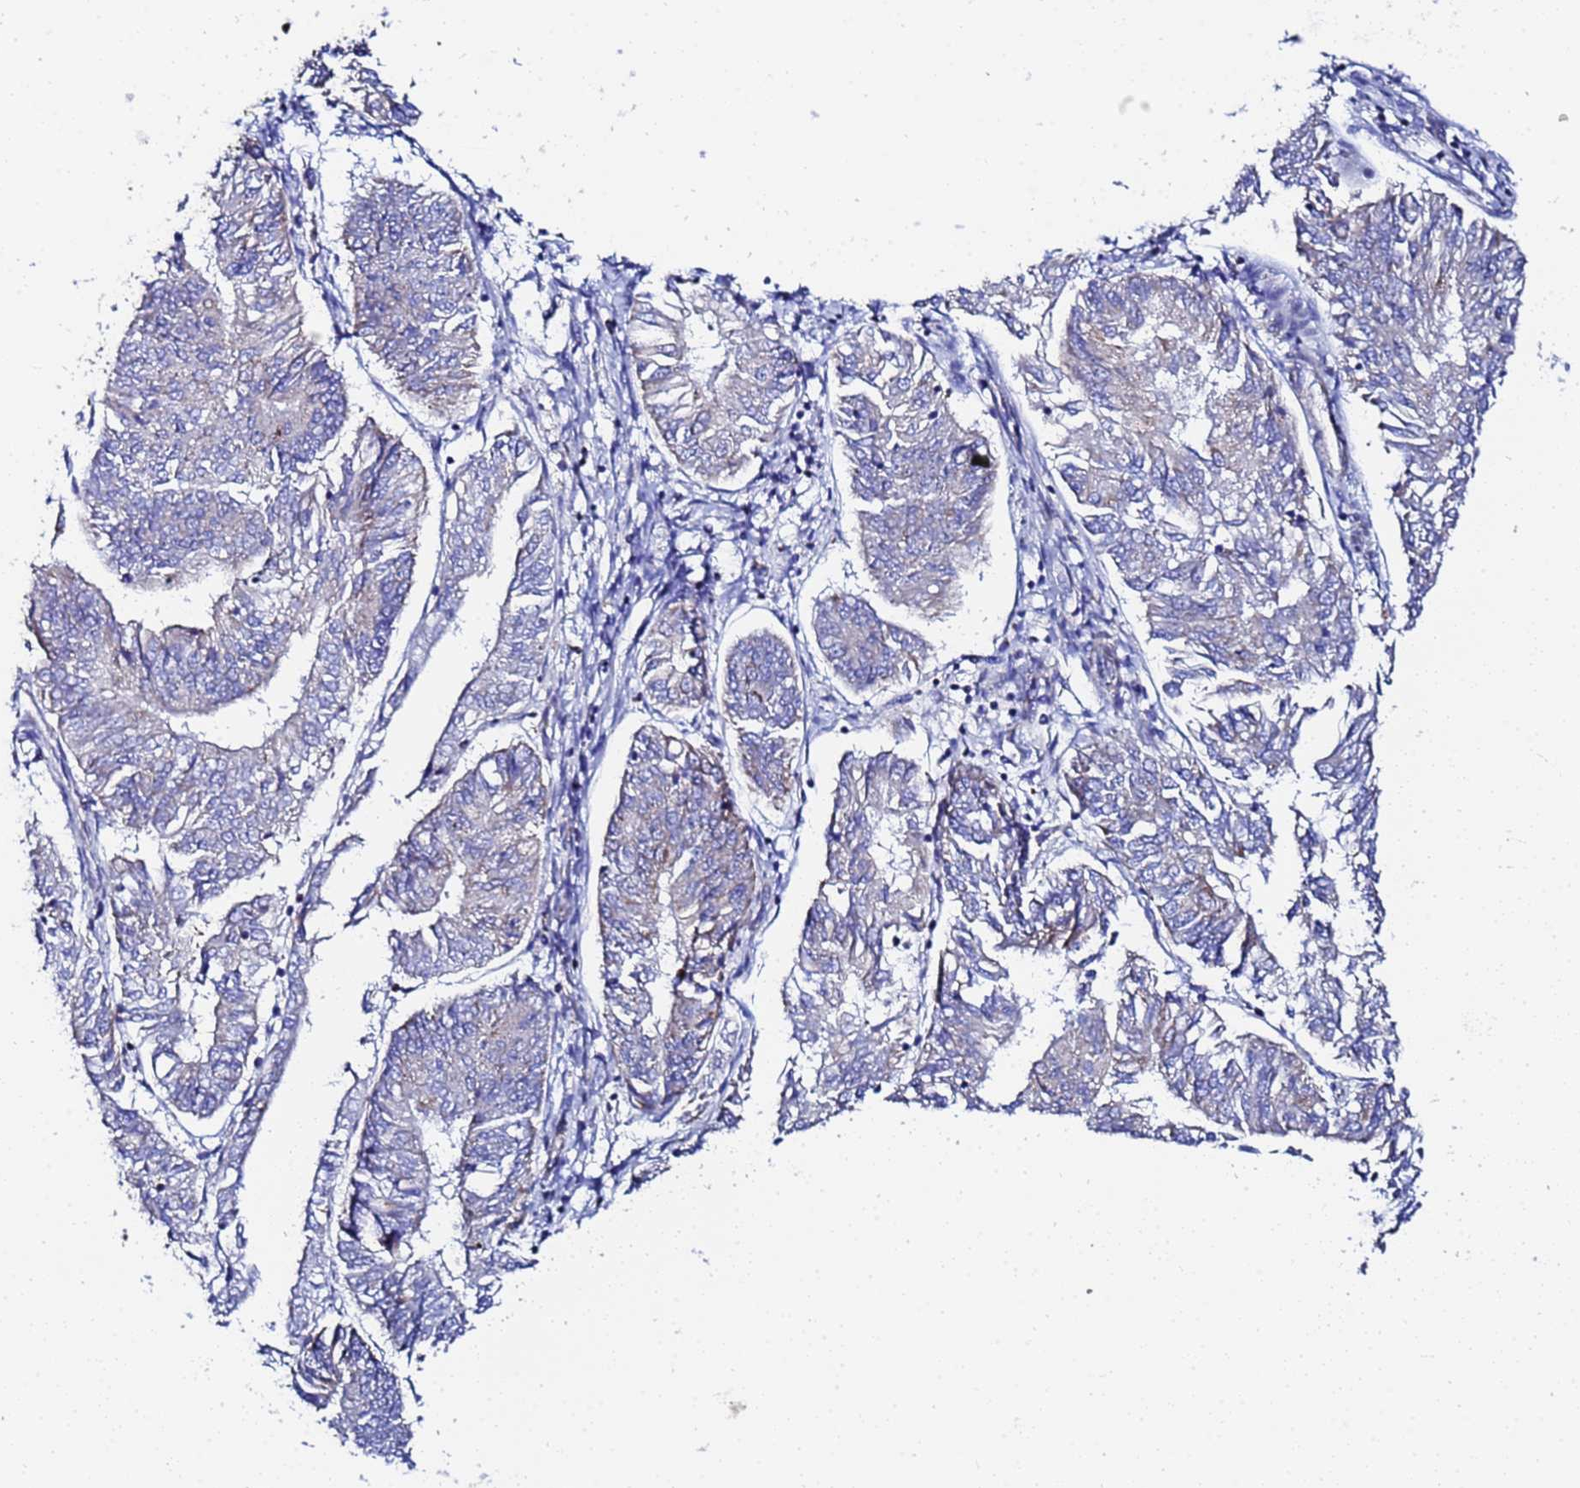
{"staining": {"intensity": "negative", "quantity": "none", "location": "none"}, "tissue": "endometrial cancer", "cell_type": "Tumor cells", "image_type": "cancer", "snomed": [{"axis": "morphology", "description": "Adenocarcinoma, NOS"}, {"axis": "topography", "description": "Endometrium"}], "caption": "Tumor cells show no significant expression in endometrial adenocarcinoma.", "gene": "ZNF26", "patient": {"sex": "female", "age": 58}}